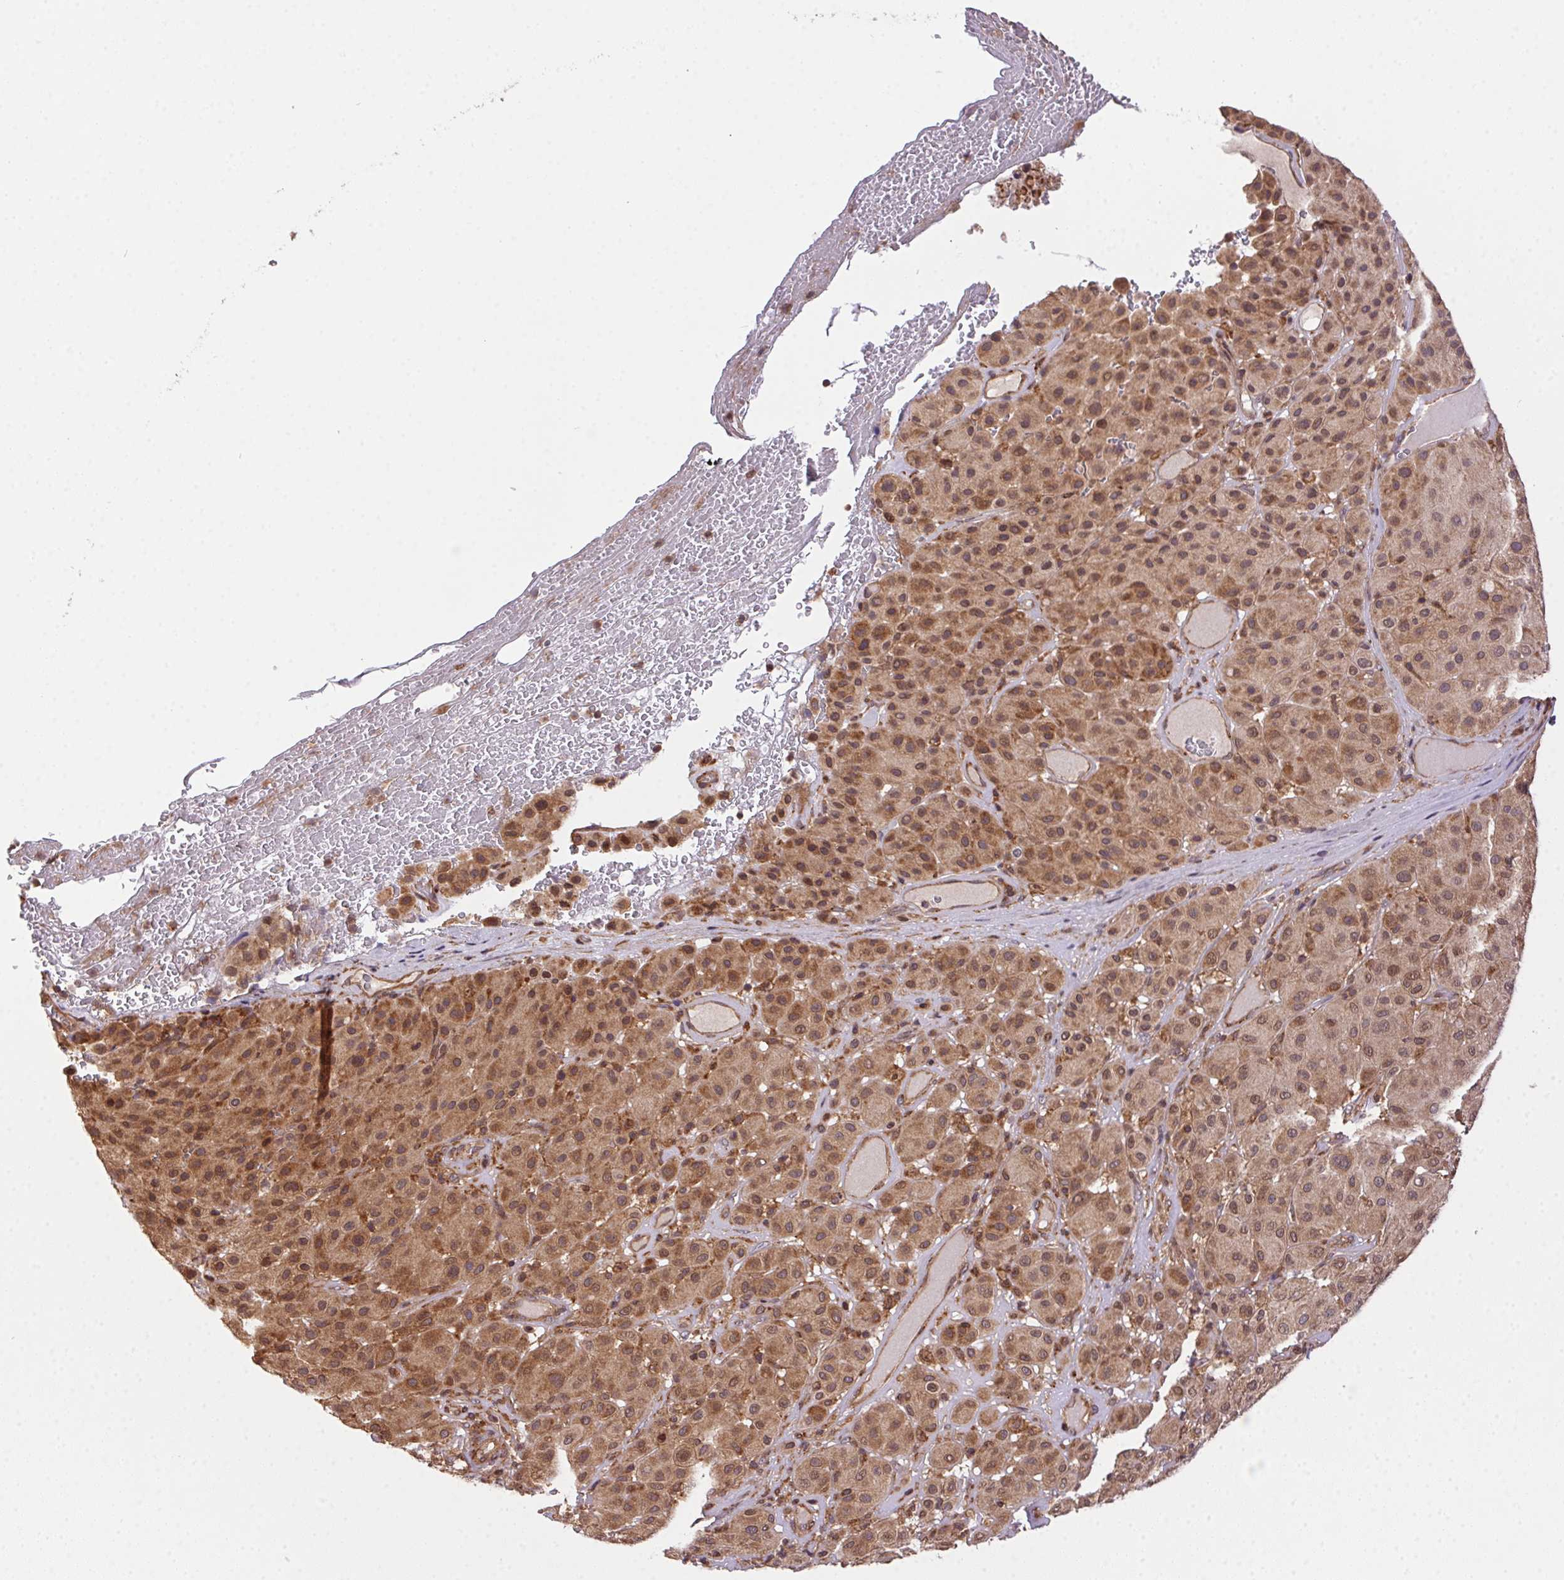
{"staining": {"intensity": "moderate", "quantity": ">75%", "location": "cytoplasmic/membranous,nuclear"}, "tissue": "melanoma", "cell_type": "Tumor cells", "image_type": "cancer", "snomed": [{"axis": "morphology", "description": "Malignant melanoma, Metastatic site"}, {"axis": "topography", "description": "Smooth muscle"}], "caption": "This photomicrograph demonstrates immunohistochemistry staining of melanoma, with medium moderate cytoplasmic/membranous and nuclear expression in approximately >75% of tumor cells.", "gene": "MEX3D", "patient": {"sex": "male", "age": 41}}